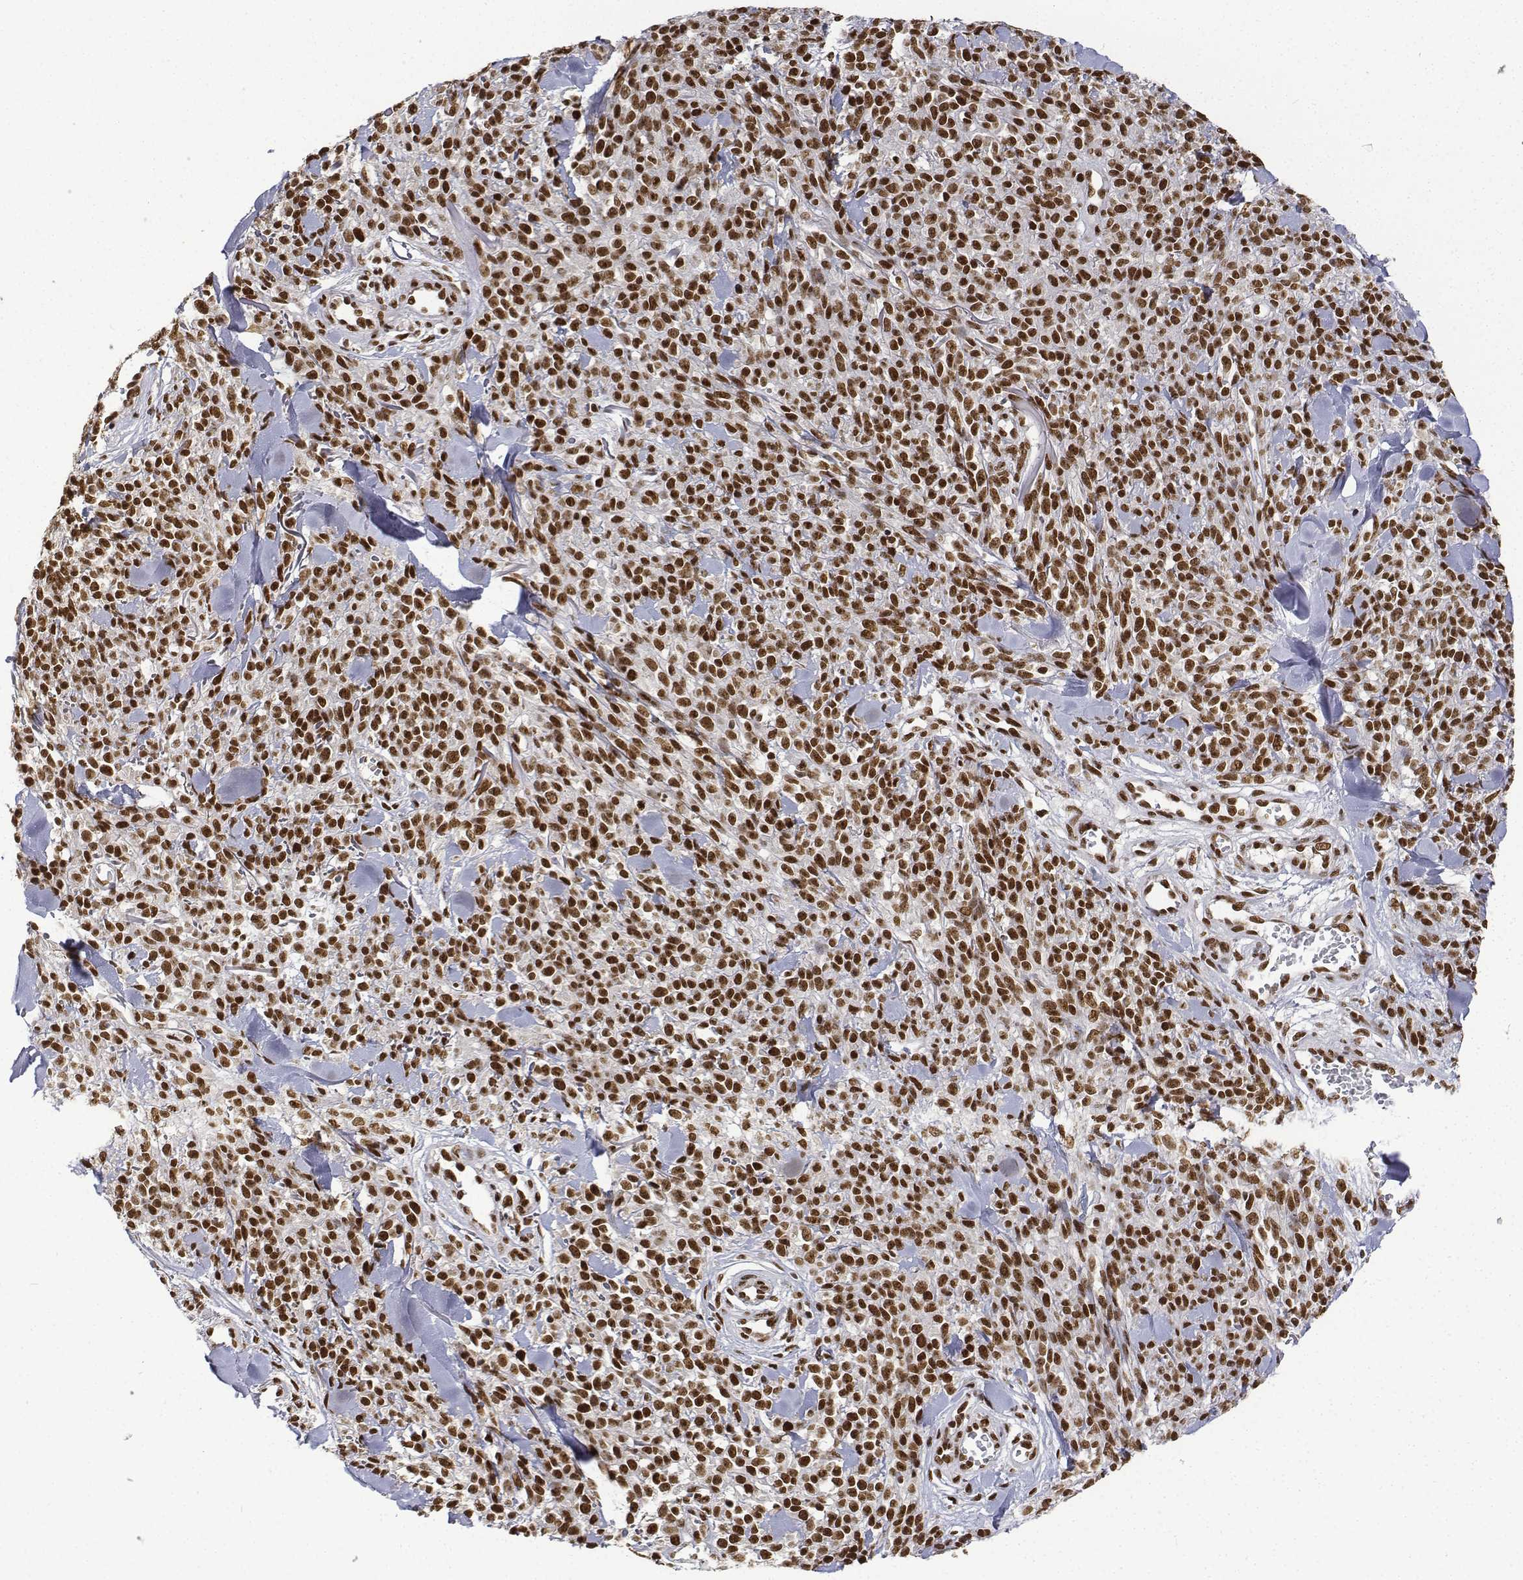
{"staining": {"intensity": "strong", "quantity": ">75%", "location": "nuclear"}, "tissue": "melanoma", "cell_type": "Tumor cells", "image_type": "cancer", "snomed": [{"axis": "morphology", "description": "Malignant melanoma, NOS"}, {"axis": "topography", "description": "Skin"}, {"axis": "topography", "description": "Skin of trunk"}], "caption": "Tumor cells display high levels of strong nuclear positivity in about >75% of cells in malignant melanoma. (IHC, brightfield microscopy, high magnification).", "gene": "ATRX", "patient": {"sex": "male", "age": 74}}